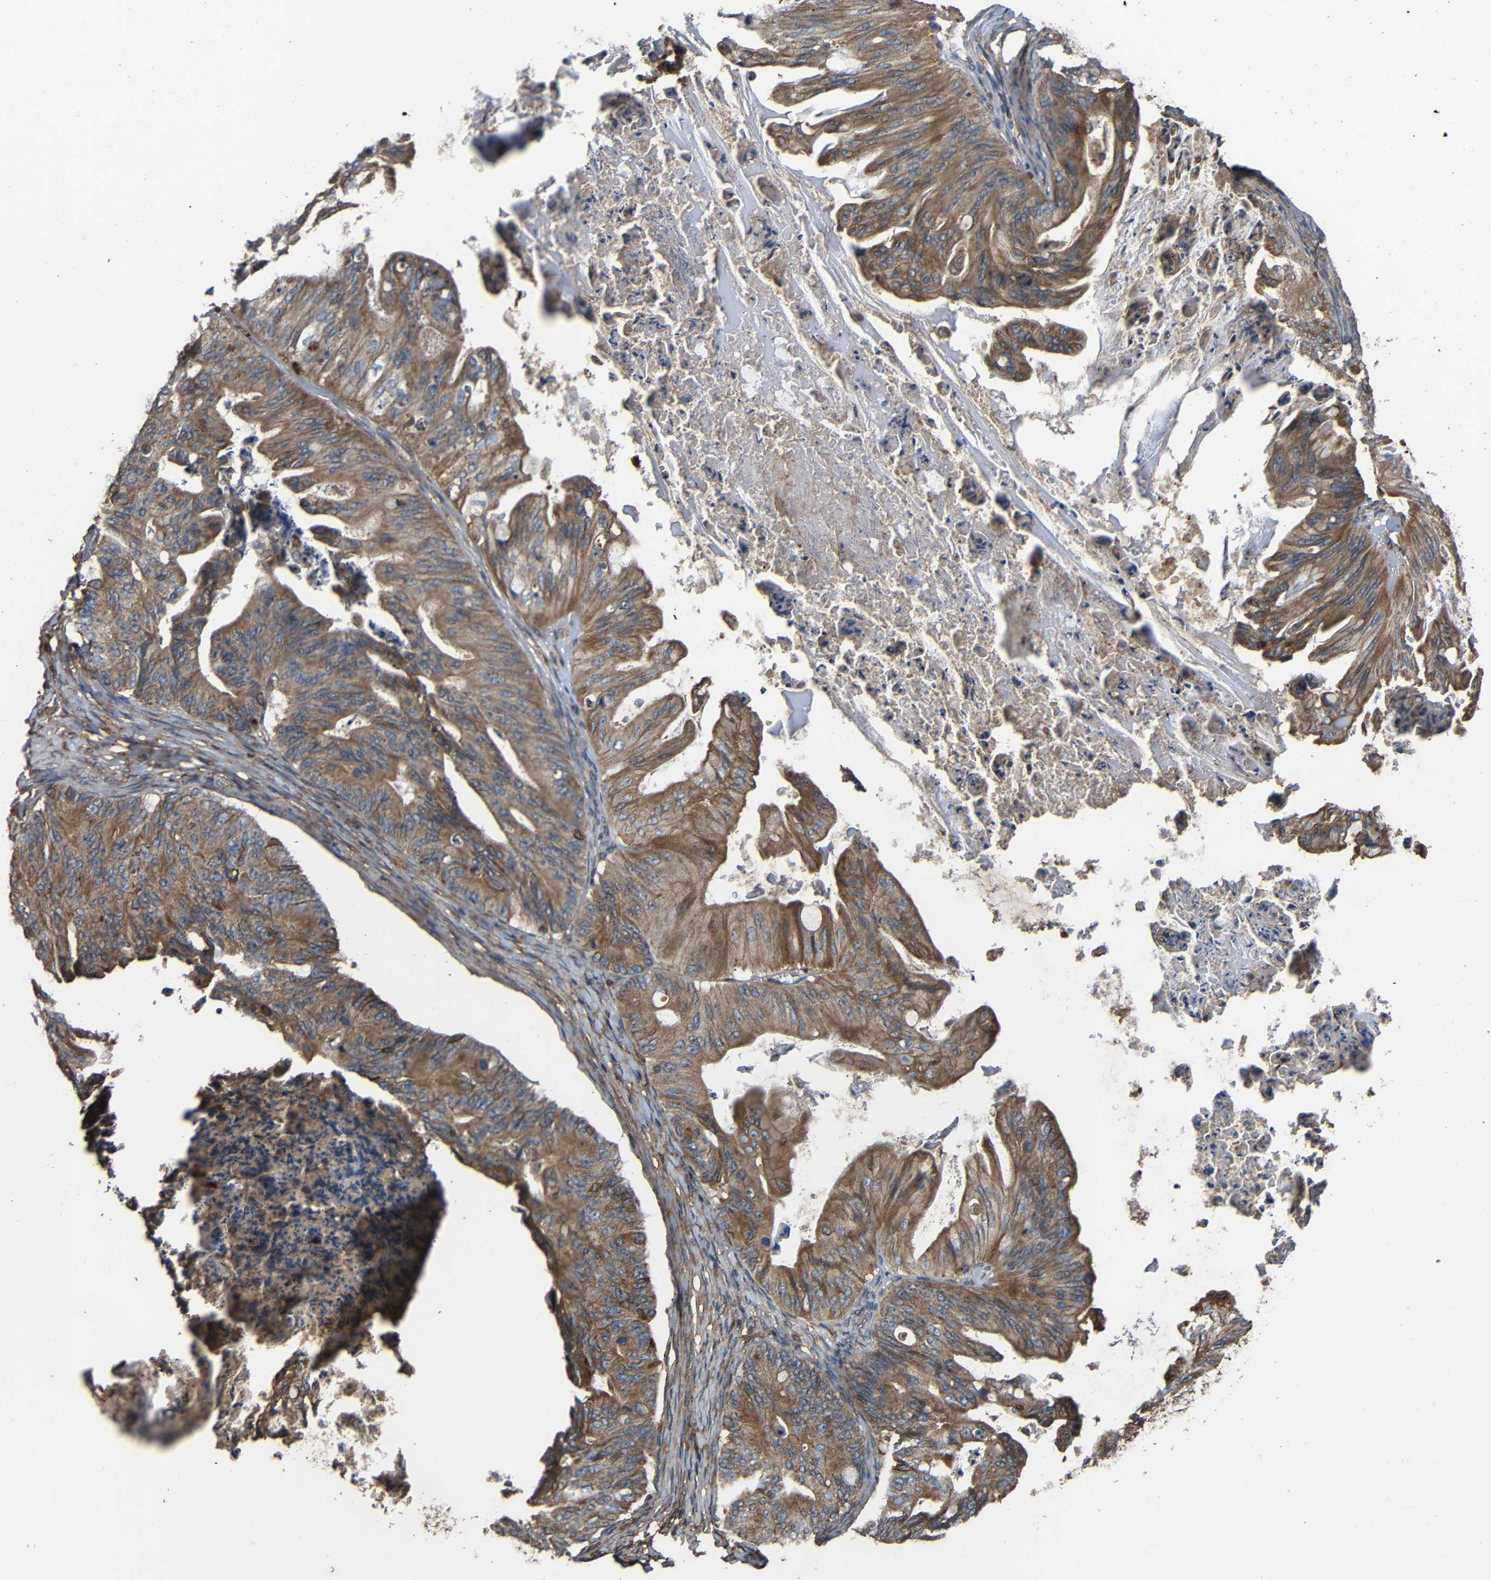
{"staining": {"intensity": "moderate", "quantity": ">75%", "location": "cytoplasmic/membranous"}, "tissue": "ovarian cancer", "cell_type": "Tumor cells", "image_type": "cancer", "snomed": [{"axis": "morphology", "description": "Cystadenocarcinoma, mucinous, NOS"}, {"axis": "topography", "description": "Ovary"}], "caption": "Moderate cytoplasmic/membranous expression for a protein is appreciated in approximately >75% of tumor cells of mucinous cystadenocarcinoma (ovarian) using IHC.", "gene": "TREM2", "patient": {"sex": "female", "age": 37}}